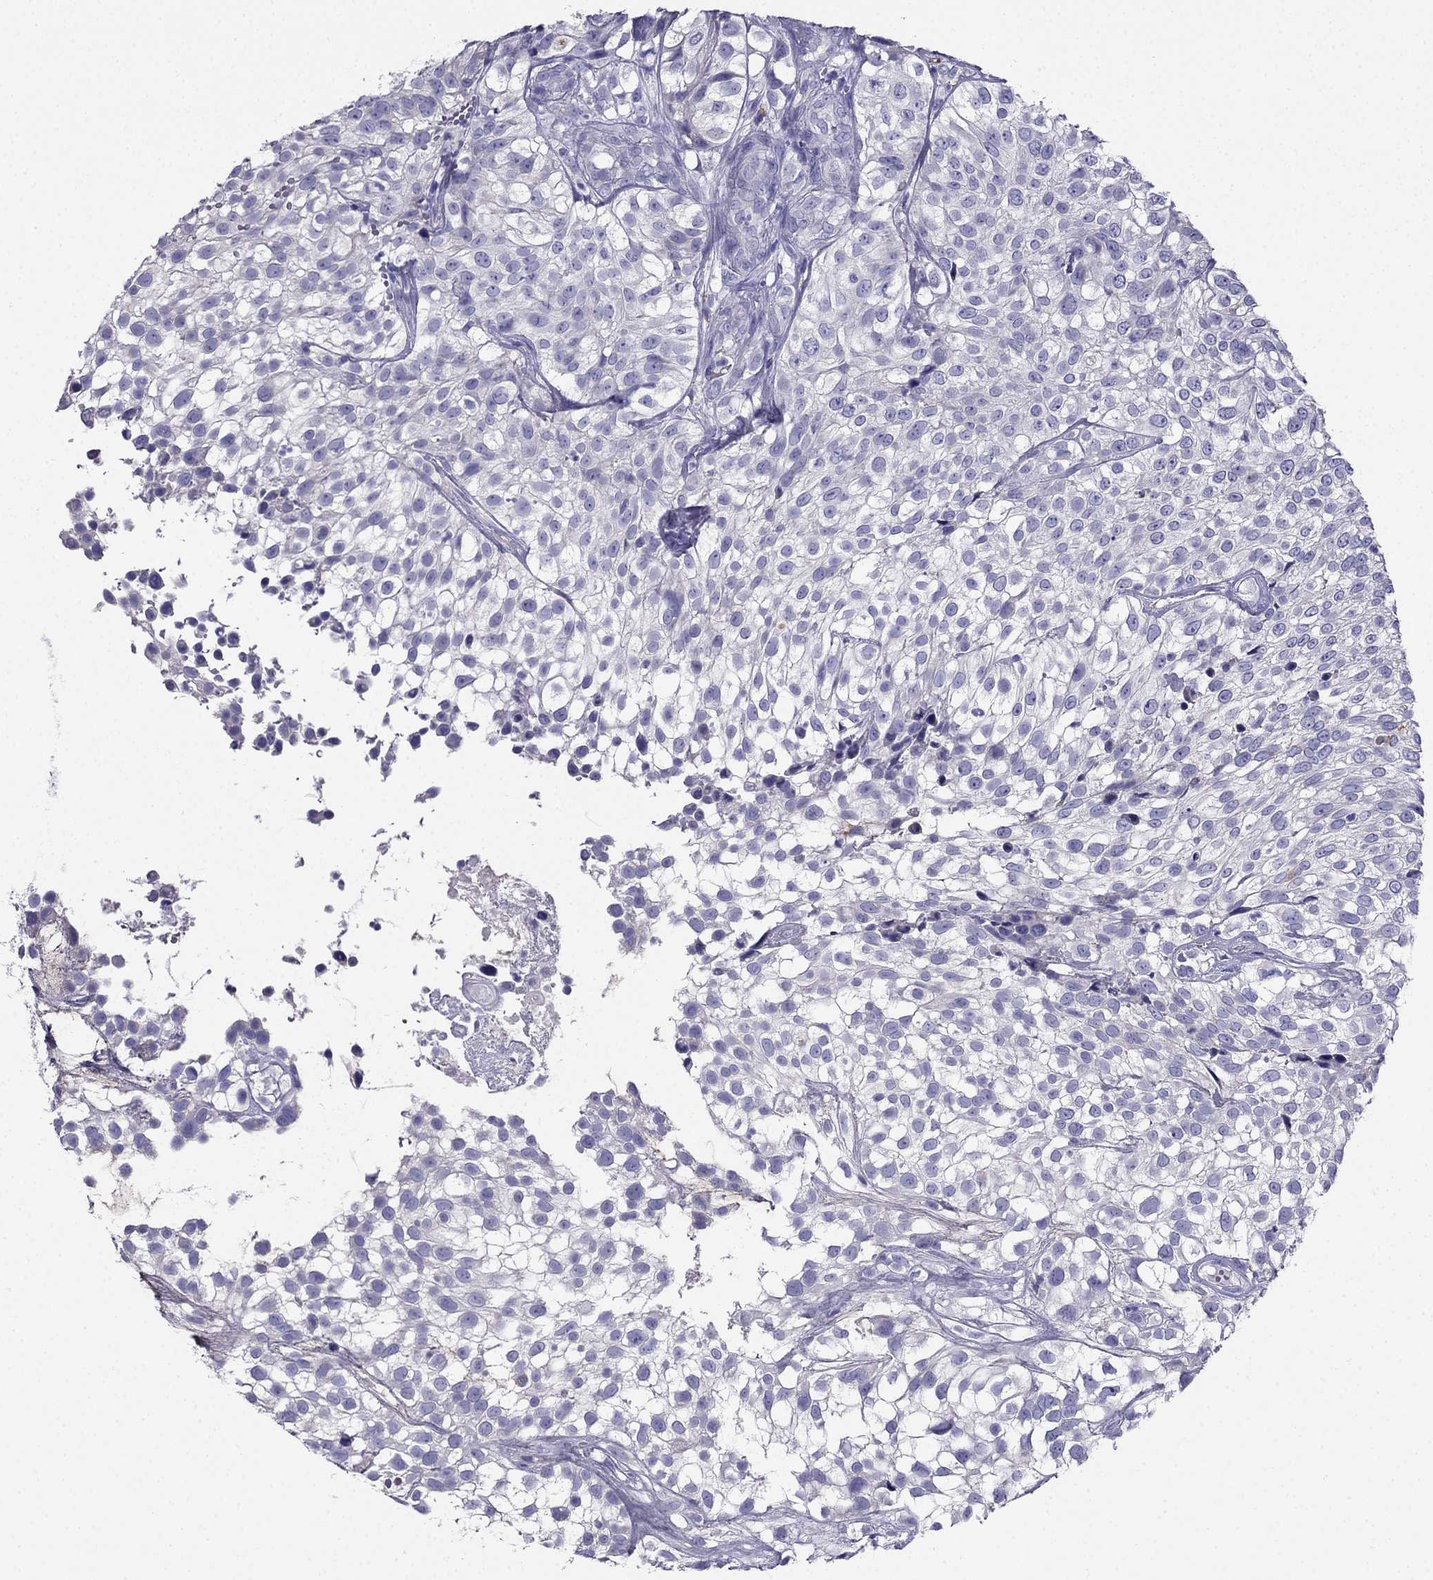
{"staining": {"intensity": "negative", "quantity": "none", "location": "none"}, "tissue": "urothelial cancer", "cell_type": "Tumor cells", "image_type": "cancer", "snomed": [{"axis": "morphology", "description": "Urothelial carcinoma, High grade"}, {"axis": "topography", "description": "Urinary bladder"}], "caption": "Human urothelial cancer stained for a protein using immunohistochemistry demonstrates no staining in tumor cells.", "gene": "PTH", "patient": {"sex": "male", "age": 56}}